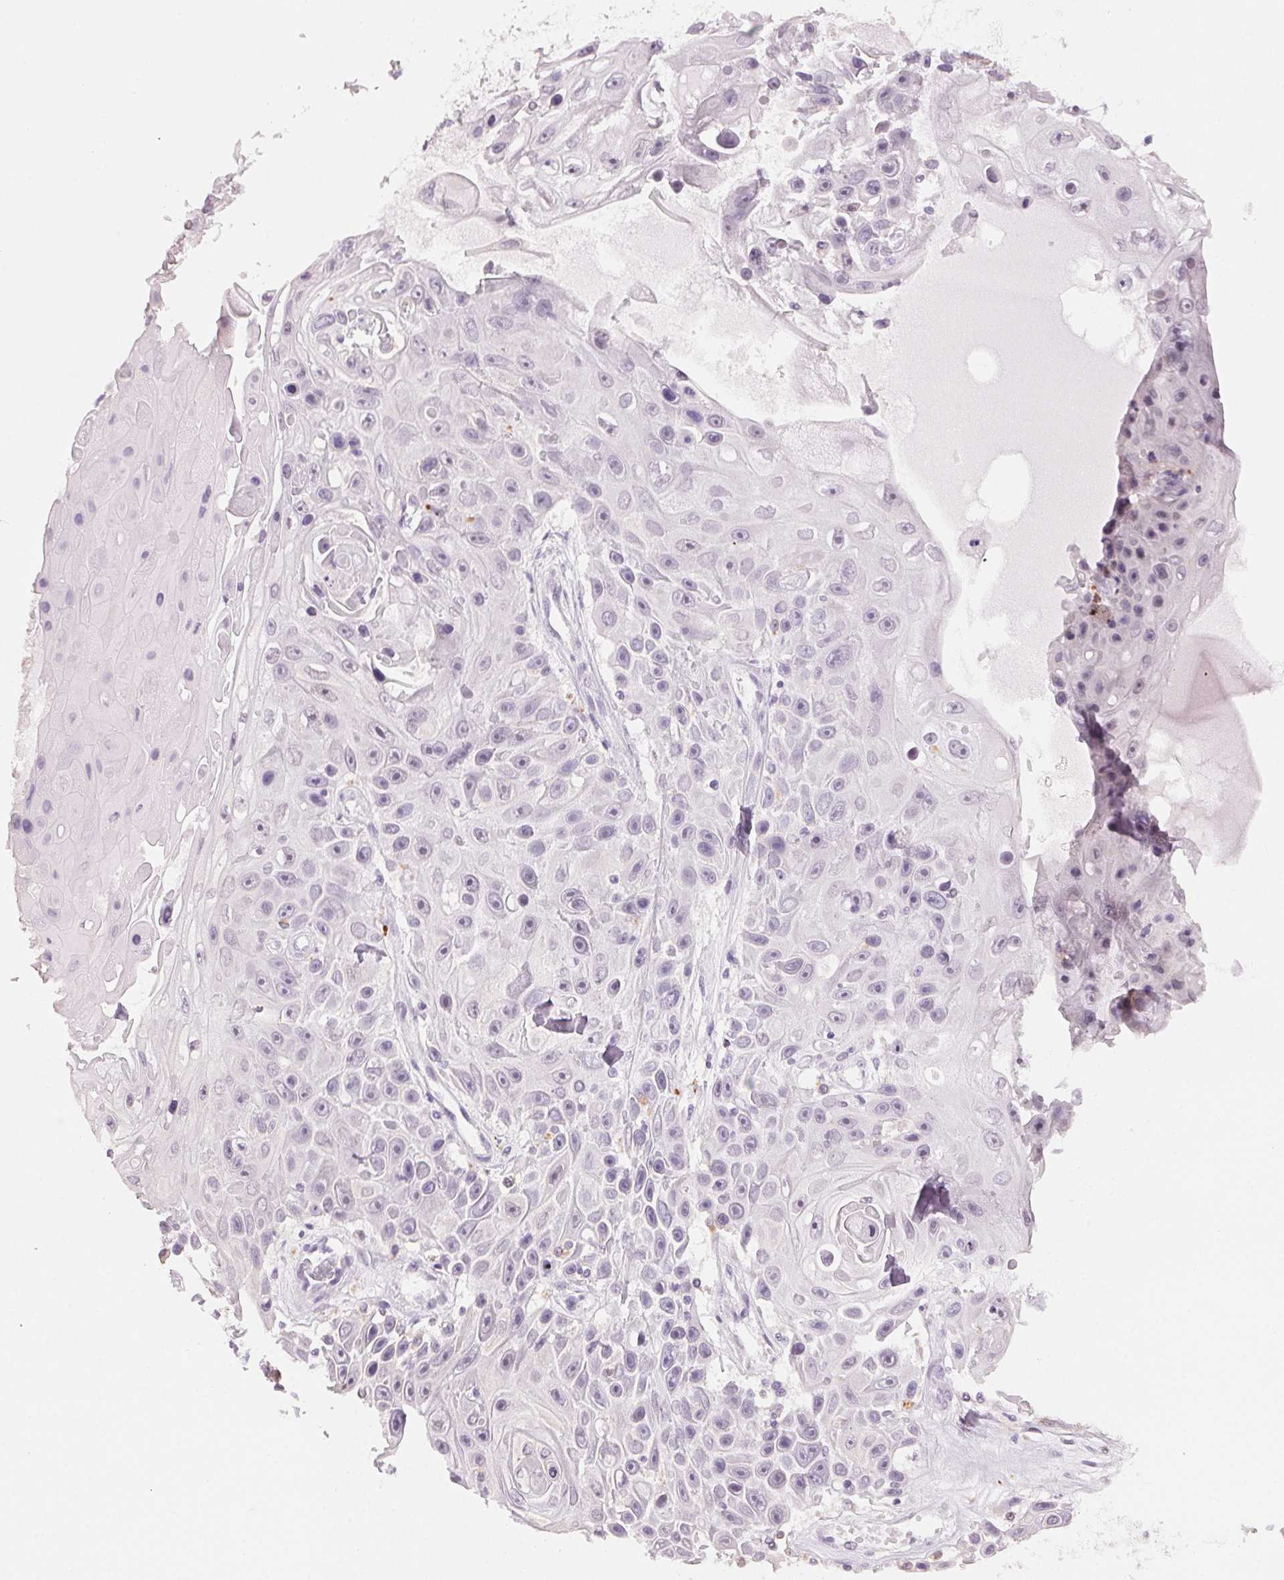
{"staining": {"intensity": "negative", "quantity": "none", "location": "none"}, "tissue": "skin cancer", "cell_type": "Tumor cells", "image_type": "cancer", "snomed": [{"axis": "morphology", "description": "Squamous cell carcinoma, NOS"}, {"axis": "topography", "description": "Skin"}], "caption": "A high-resolution image shows immunohistochemistry staining of squamous cell carcinoma (skin), which reveals no significant staining in tumor cells.", "gene": "MPO", "patient": {"sex": "male", "age": 82}}